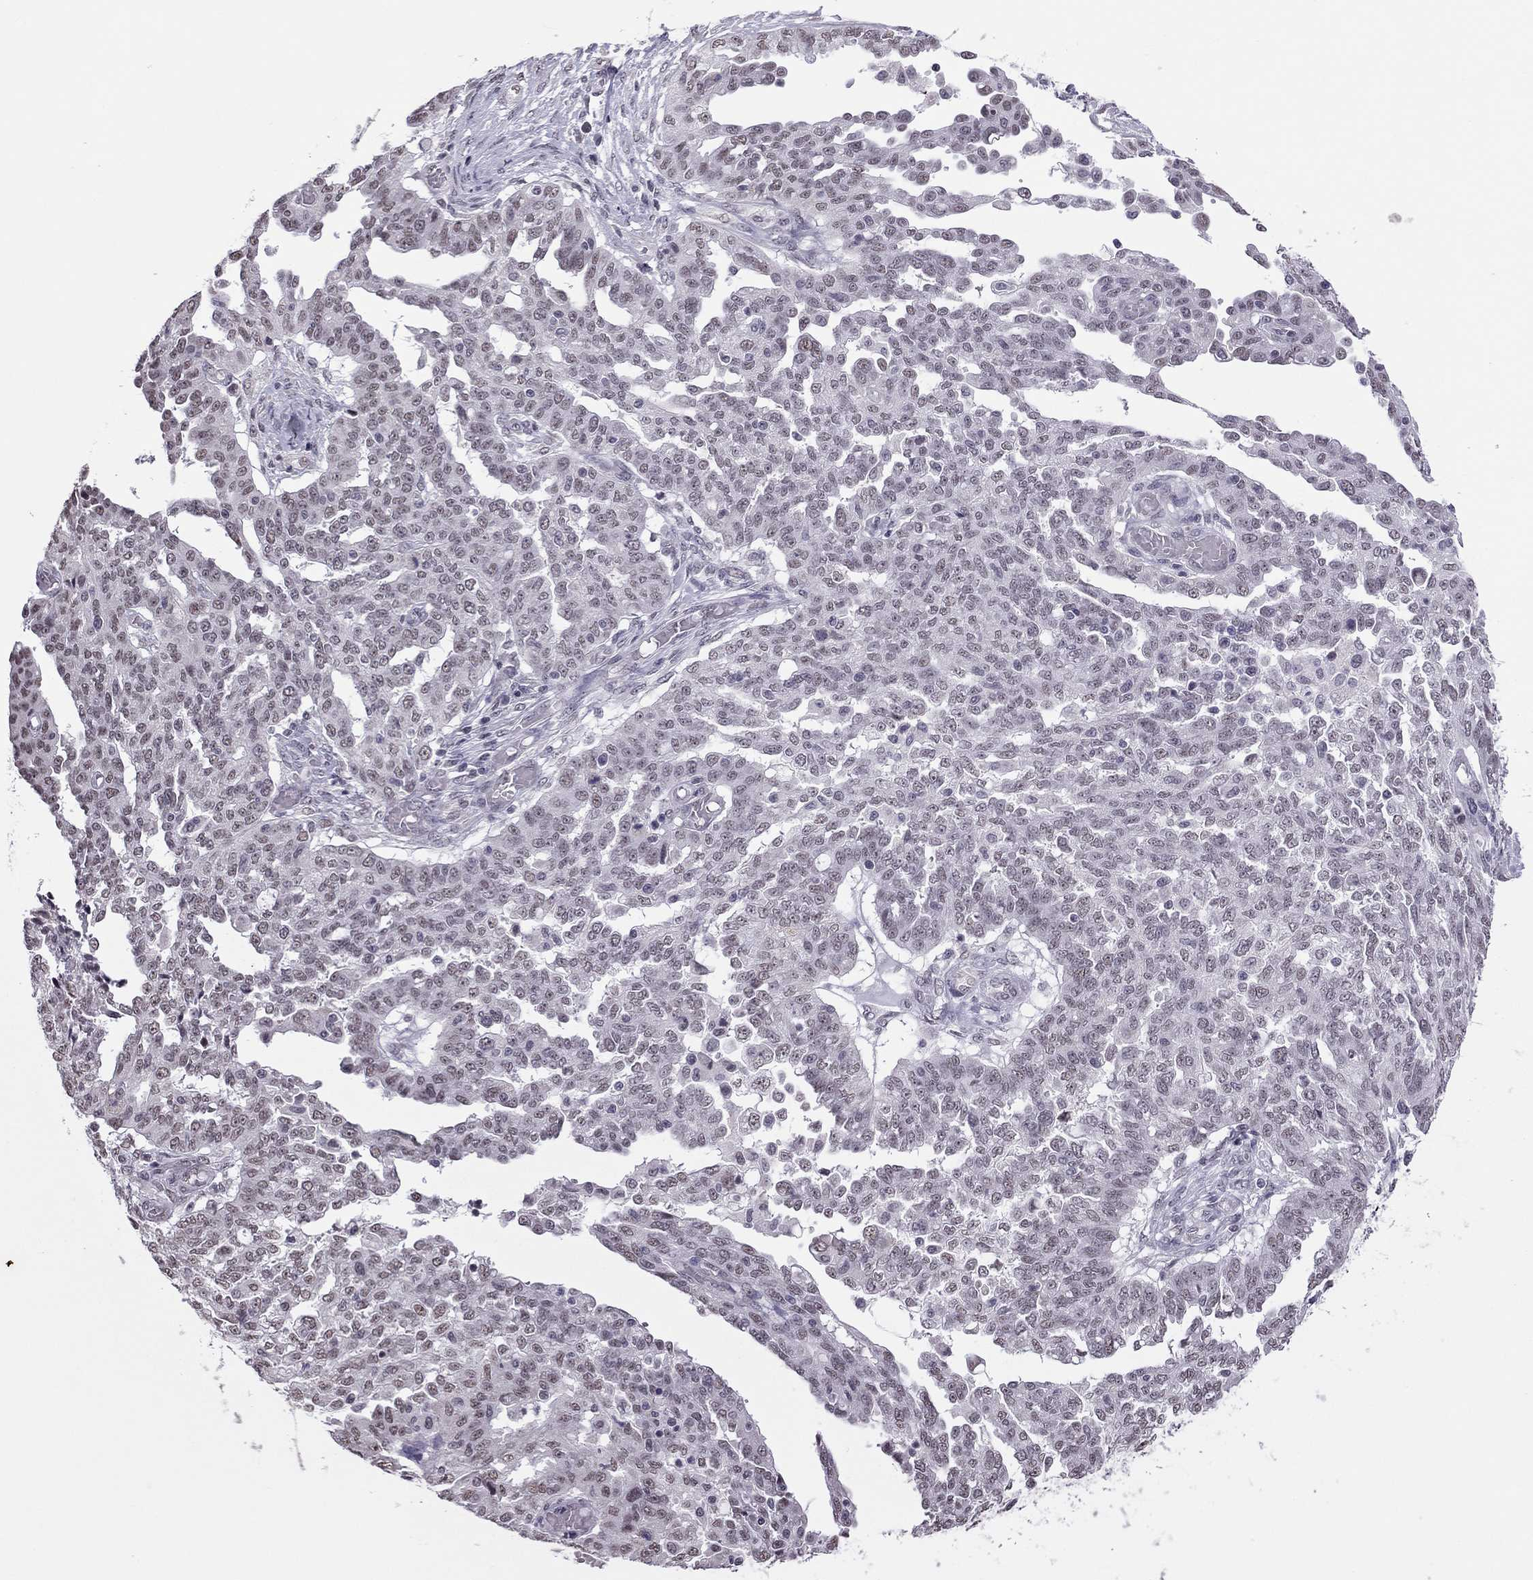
{"staining": {"intensity": "negative", "quantity": "none", "location": "none"}, "tissue": "ovarian cancer", "cell_type": "Tumor cells", "image_type": "cancer", "snomed": [{"axis": "morphology", "description": "Cystadenocarcinoma, serous, NOS"}, {"axis": "topography", "description": "Ovary"}], "caption": "High power microscopy histopathology image of an immunohistochemistry (IHC) image of ovarian cancer, revealing no significant expression in tumor cells.", "gene": "PPP1R3A", "patient": {"sex": "female", "age": 67}}